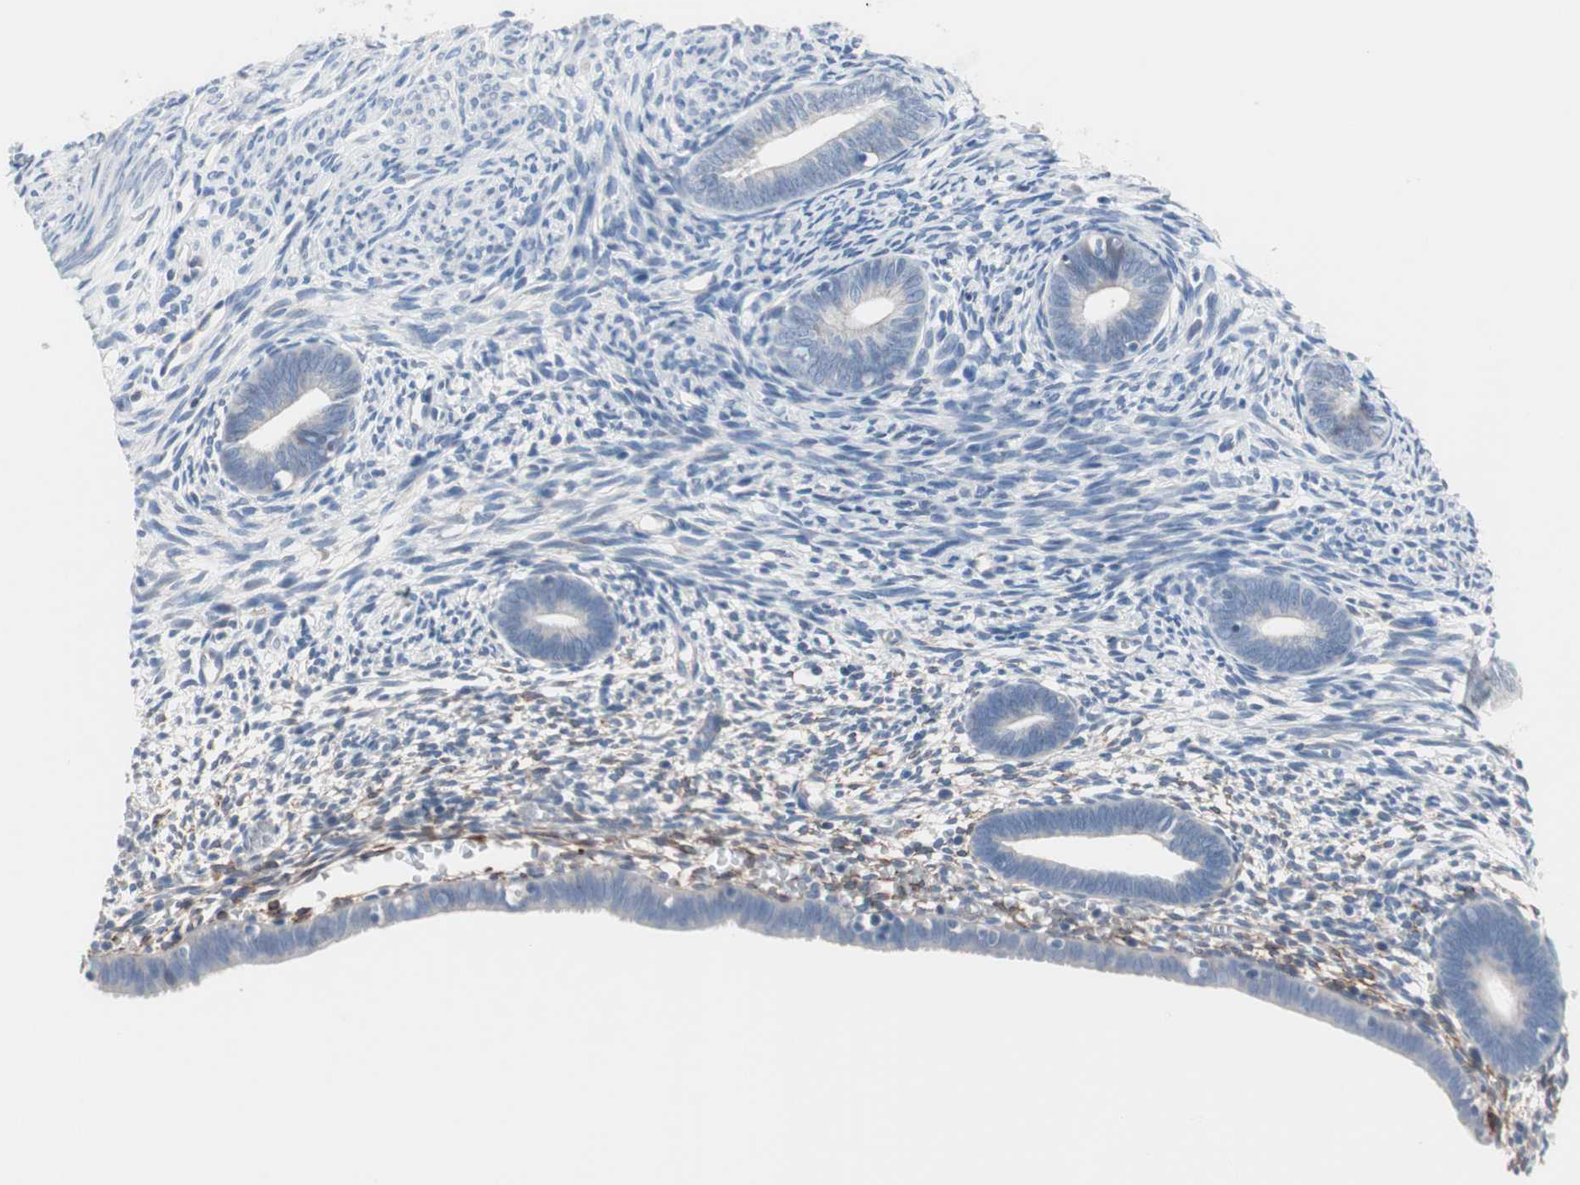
{"staining": {"intensity": "moderate", "quantity": "<25%", "location": "cytoplasmic/membranous"}, "tissue": "endometrium", "cell_type": "Cells in endometrial stroma", "image_type": "normal", "snomed": [{"axis": "morphology", "description": "Normal tissue, NOS"}, {"axis": "morphology", "description": "Atrophy, NOS"}, {"axis": "topography", "description": "Uterus"}, {"axis": "topography", "description": "Endometrium"}], "caption": "Moderate cytoplasmic/membranous positivity is present in approximately <25% of cells in endometrial stroma in benign endometrium.", "gene": "ULBP1", "patient": {"sex": "female", "age": 68}}